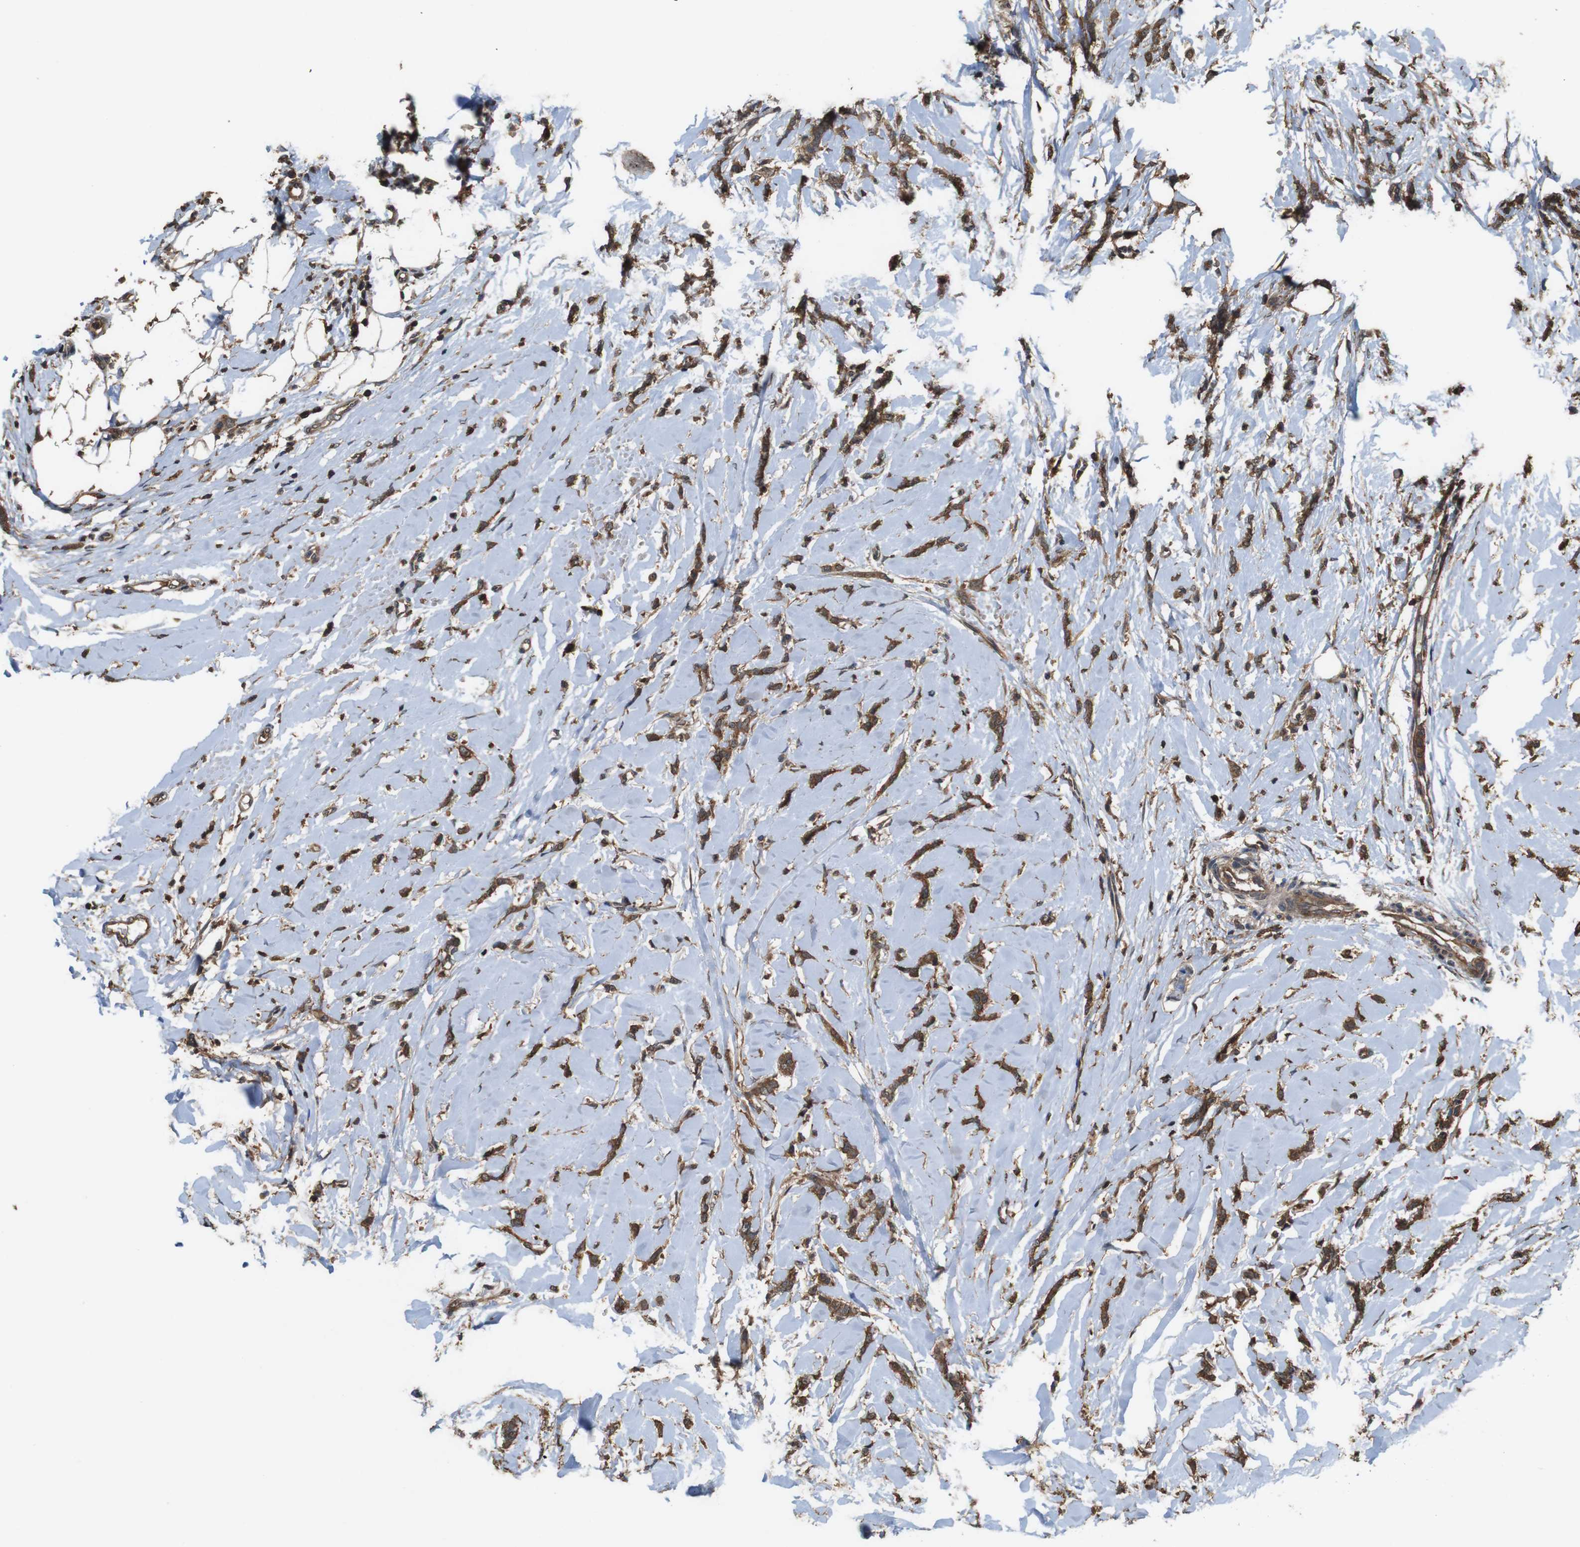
{"staining": {"intensity": "strong", "quantity": ">75%", "location": "cytoplasmic/membranous"}, "tissue": "breast cancer", "cell_type": "Tumor cells", "image_type": "cancer", "snomed": [{"axis": "morphology", "description": "Lobular carcinoma"}, {"axis": "topography", "description": "Skin"}, {"axis": "topography", "description": "Breast"}], "caption": "High-magnification brightfield microscopy of breast cancer stained with DAB (brown) and counterstained with hematoxylin (blue). tumor cells exhibit strong cytoplasmic/membranous positivity is appreciated in about>75% of cells.", "gene": "BAG4", "patient": {"sex": "female", "age": 46}}